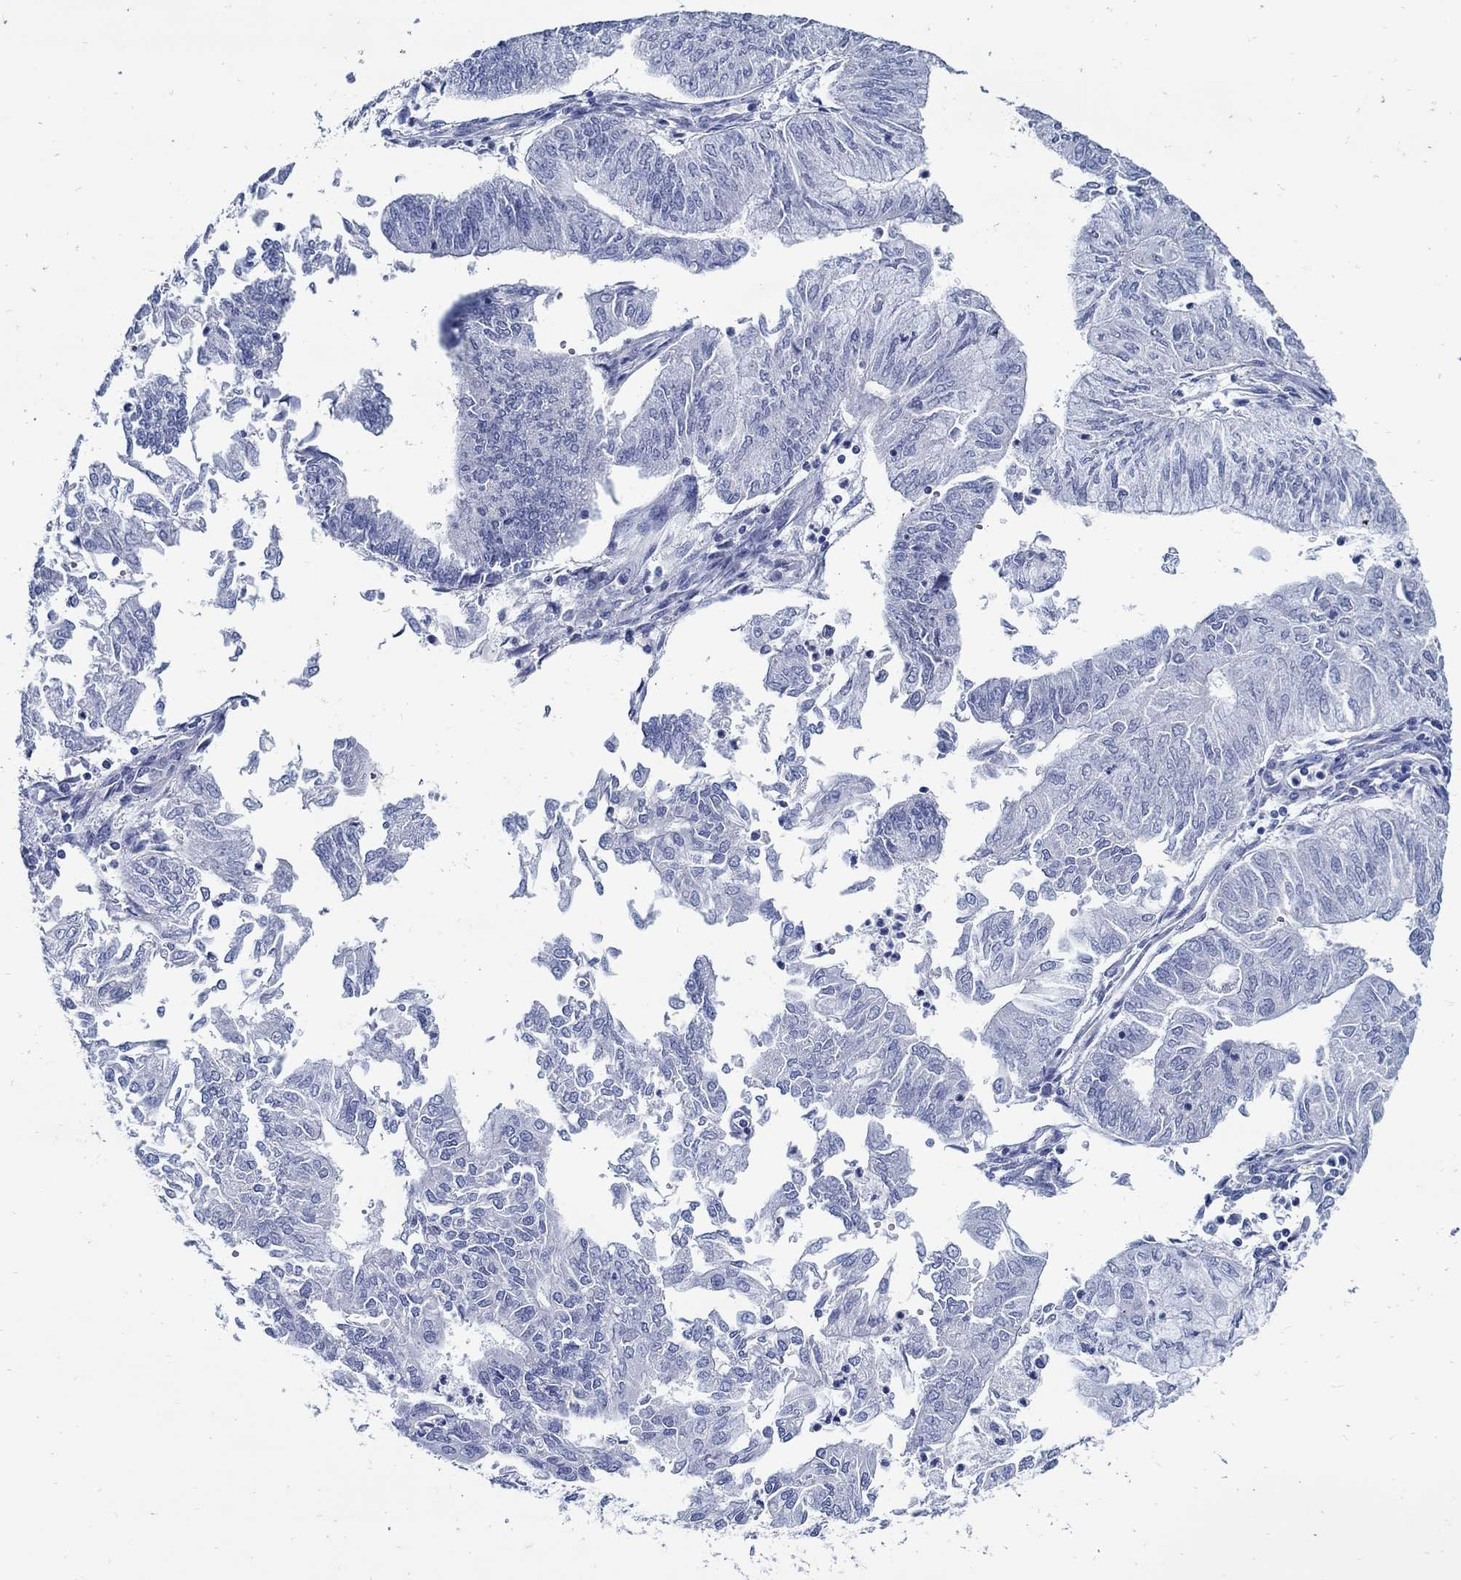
{"staining": {"intensity": "negative", "quantity": "none", "location": "none"}, "tissue": "endometrial cancer", "cell_type": "Tumor cells", "image_type": "cancer", "snomed": [{"axis": "morphology", "description": "Adenocarcinoma, NOS"}, {"axis": "topography", "description": "Endometrium"}], "caption": "Human endometrial adenocarcinoma stained for a protein using immunohistochemistry (IHC) shows no staining in tumor cells.", "gene": "PAX9", "patient": {"sex": "female", "age": 59}}